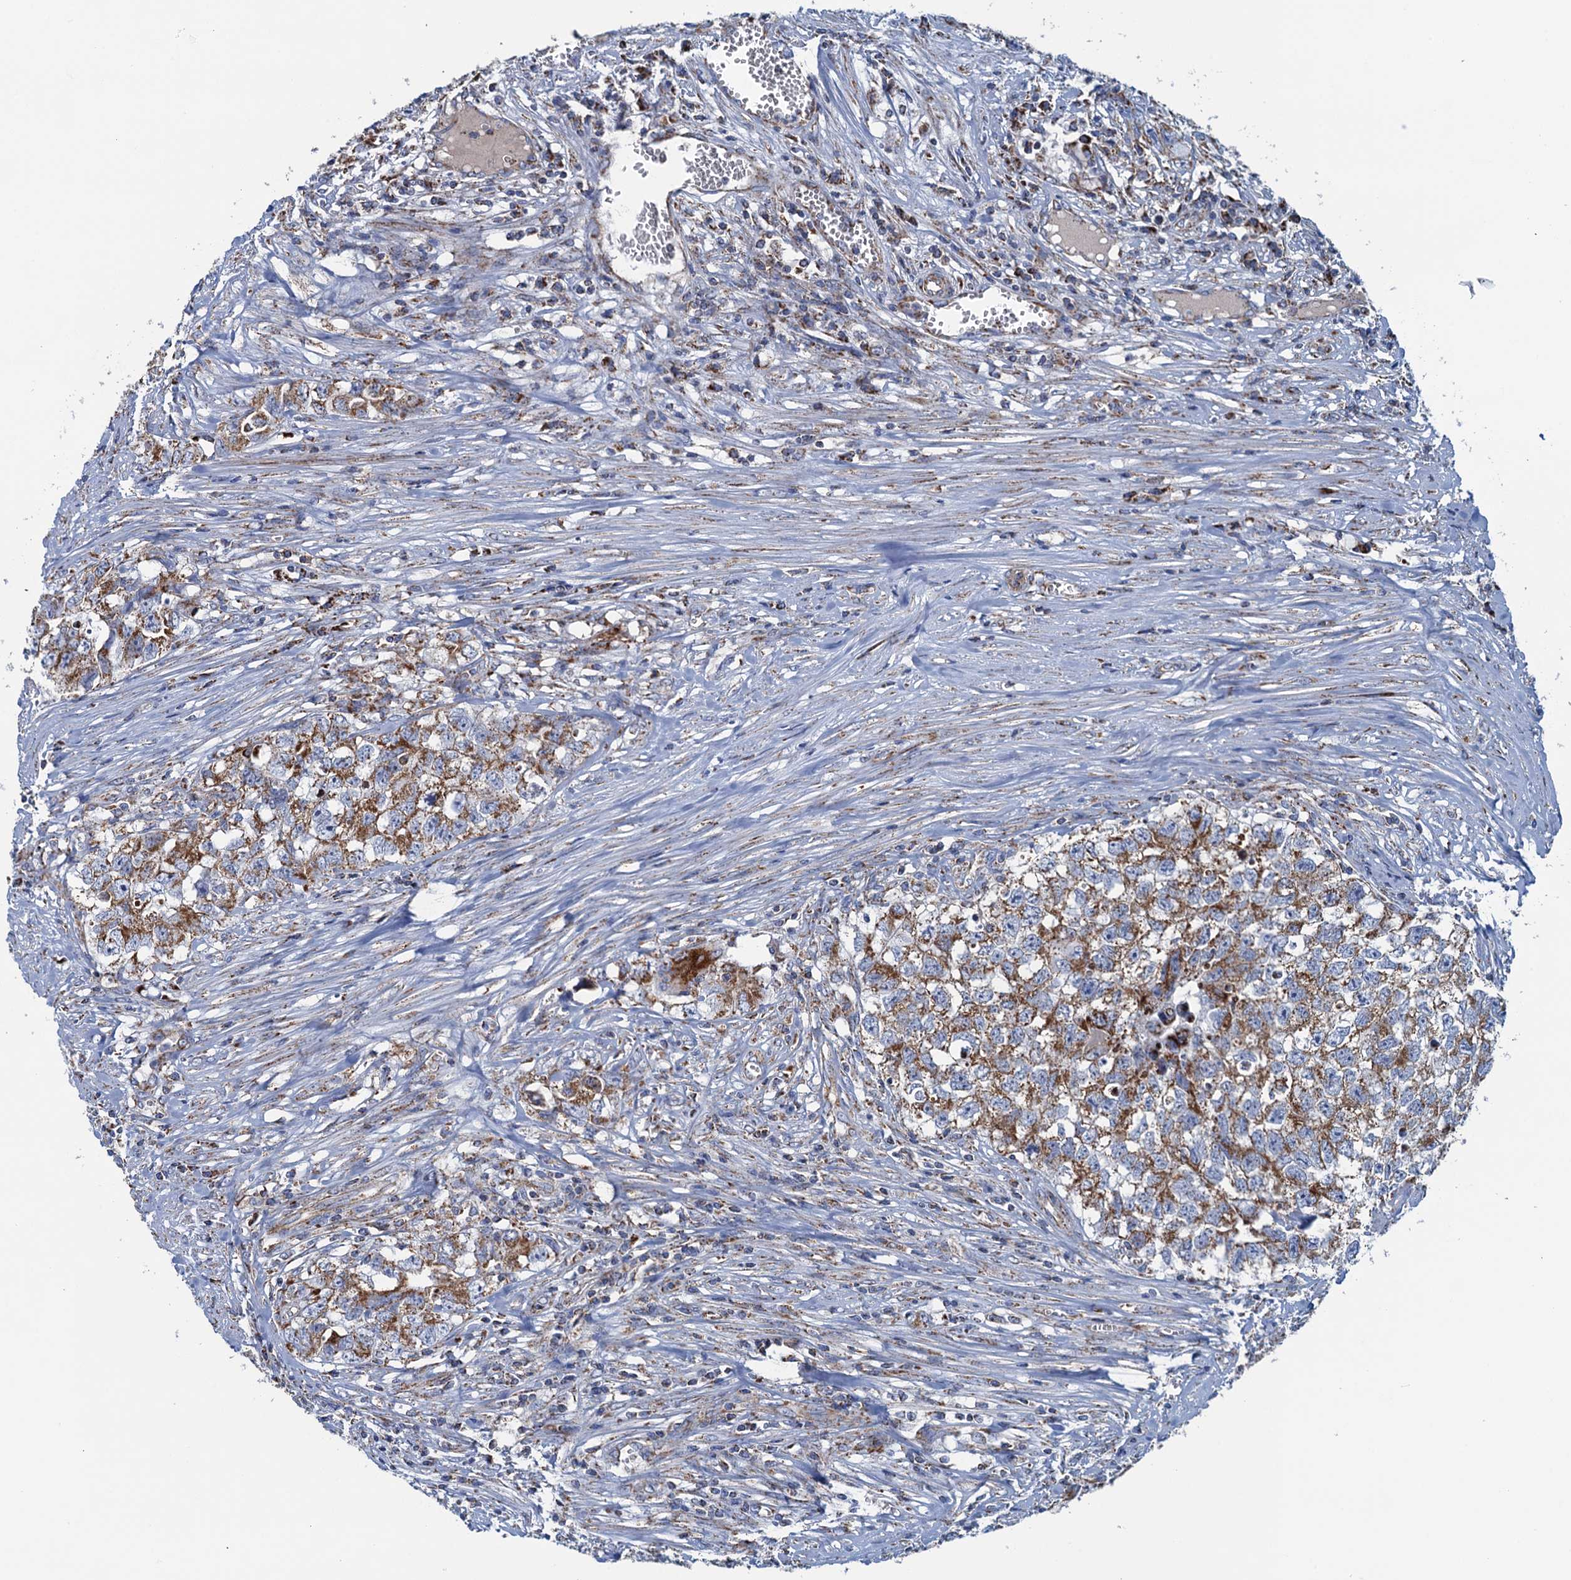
{"staining": {"intensity": "moderate", "quantity": ">75%", "location": "cytoplasmic/membranous"}, "tissue": "testis cancer", "cell_type": "Tumor cells", "image_type": "cancer", "snomed": [{"axis": "morphology", "description": "Seminoma, NOS"}, {"axis": "morphology", "description": "Carcinoma, Embryonal, NOS"}, {"axis": "topography", "description": "Testis"}], "caption": "Testis cancer (embryonal carcinoma) stained with immunohistochemistry (IHC) demonstrates moderate cytoplasmic/membranous positivity in about >75% of tumor cells. (DAB (3,3'-diaminobenzidine) = brown stain, brightfield microscopy at high magnification).", "gene": "GTPBP3", "patient": {"sex": "male", "age": 43}}